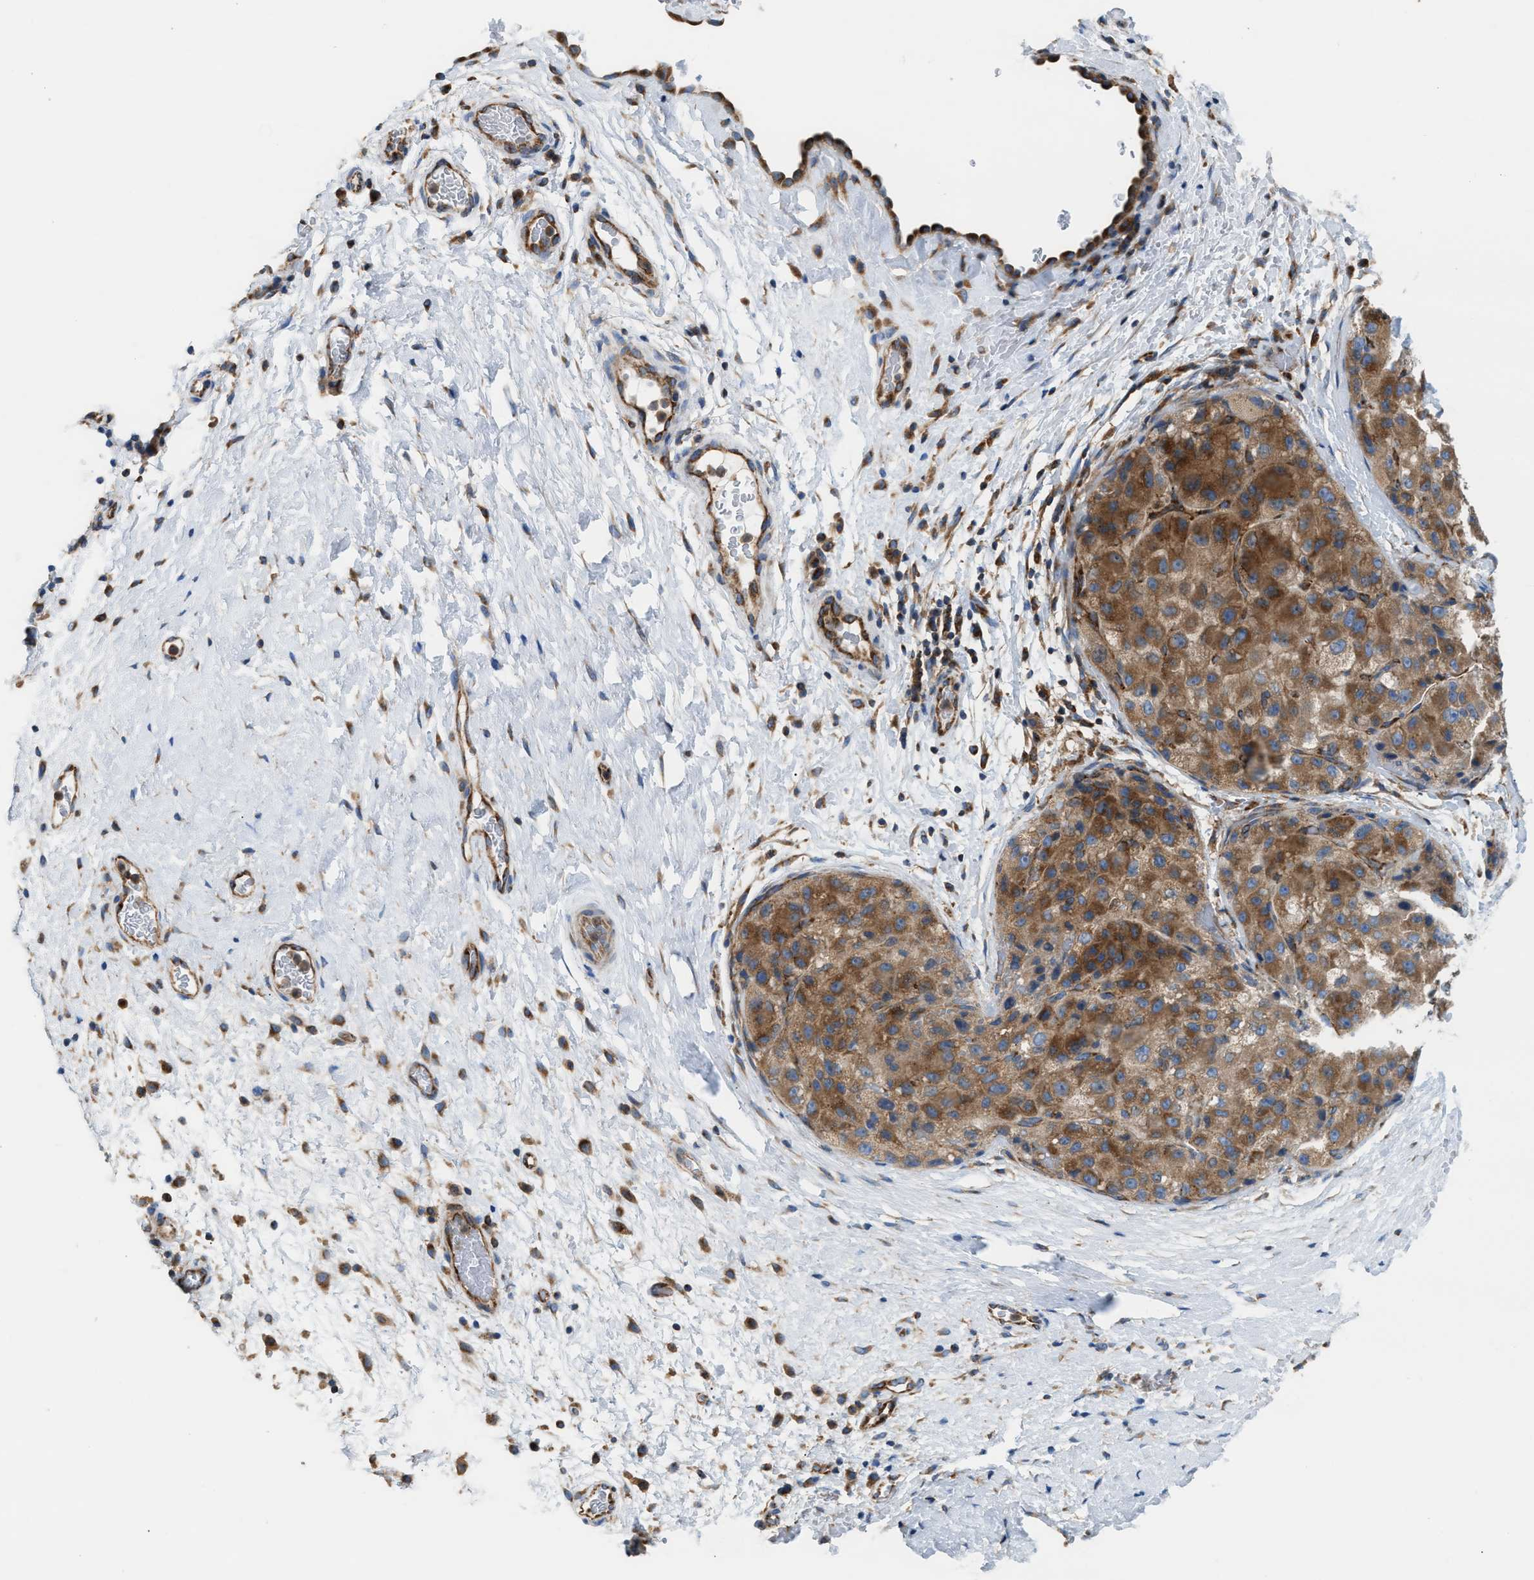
{"staining": {"intensity": "moderate", "quantity": ">75%", "location": "cytoplasmic/membranous"}, "tissue": "liver cancer", "cell_type": "Tumor cells", "image_type": "cancer", "snomed": [{"axis": "morphology", "description": "Carcinoma, Hepatocellular, NOS"}, {"axis": "topography", "description": "Liver"}], "caption": "A brown stain highlights moderate cytoplasmic/membranous expression of a protein in human hepatocellular carcinoma (liver) tumor cells.", "gene": "TBC1D15", "patient": {"sex": "male", "age": 80}}